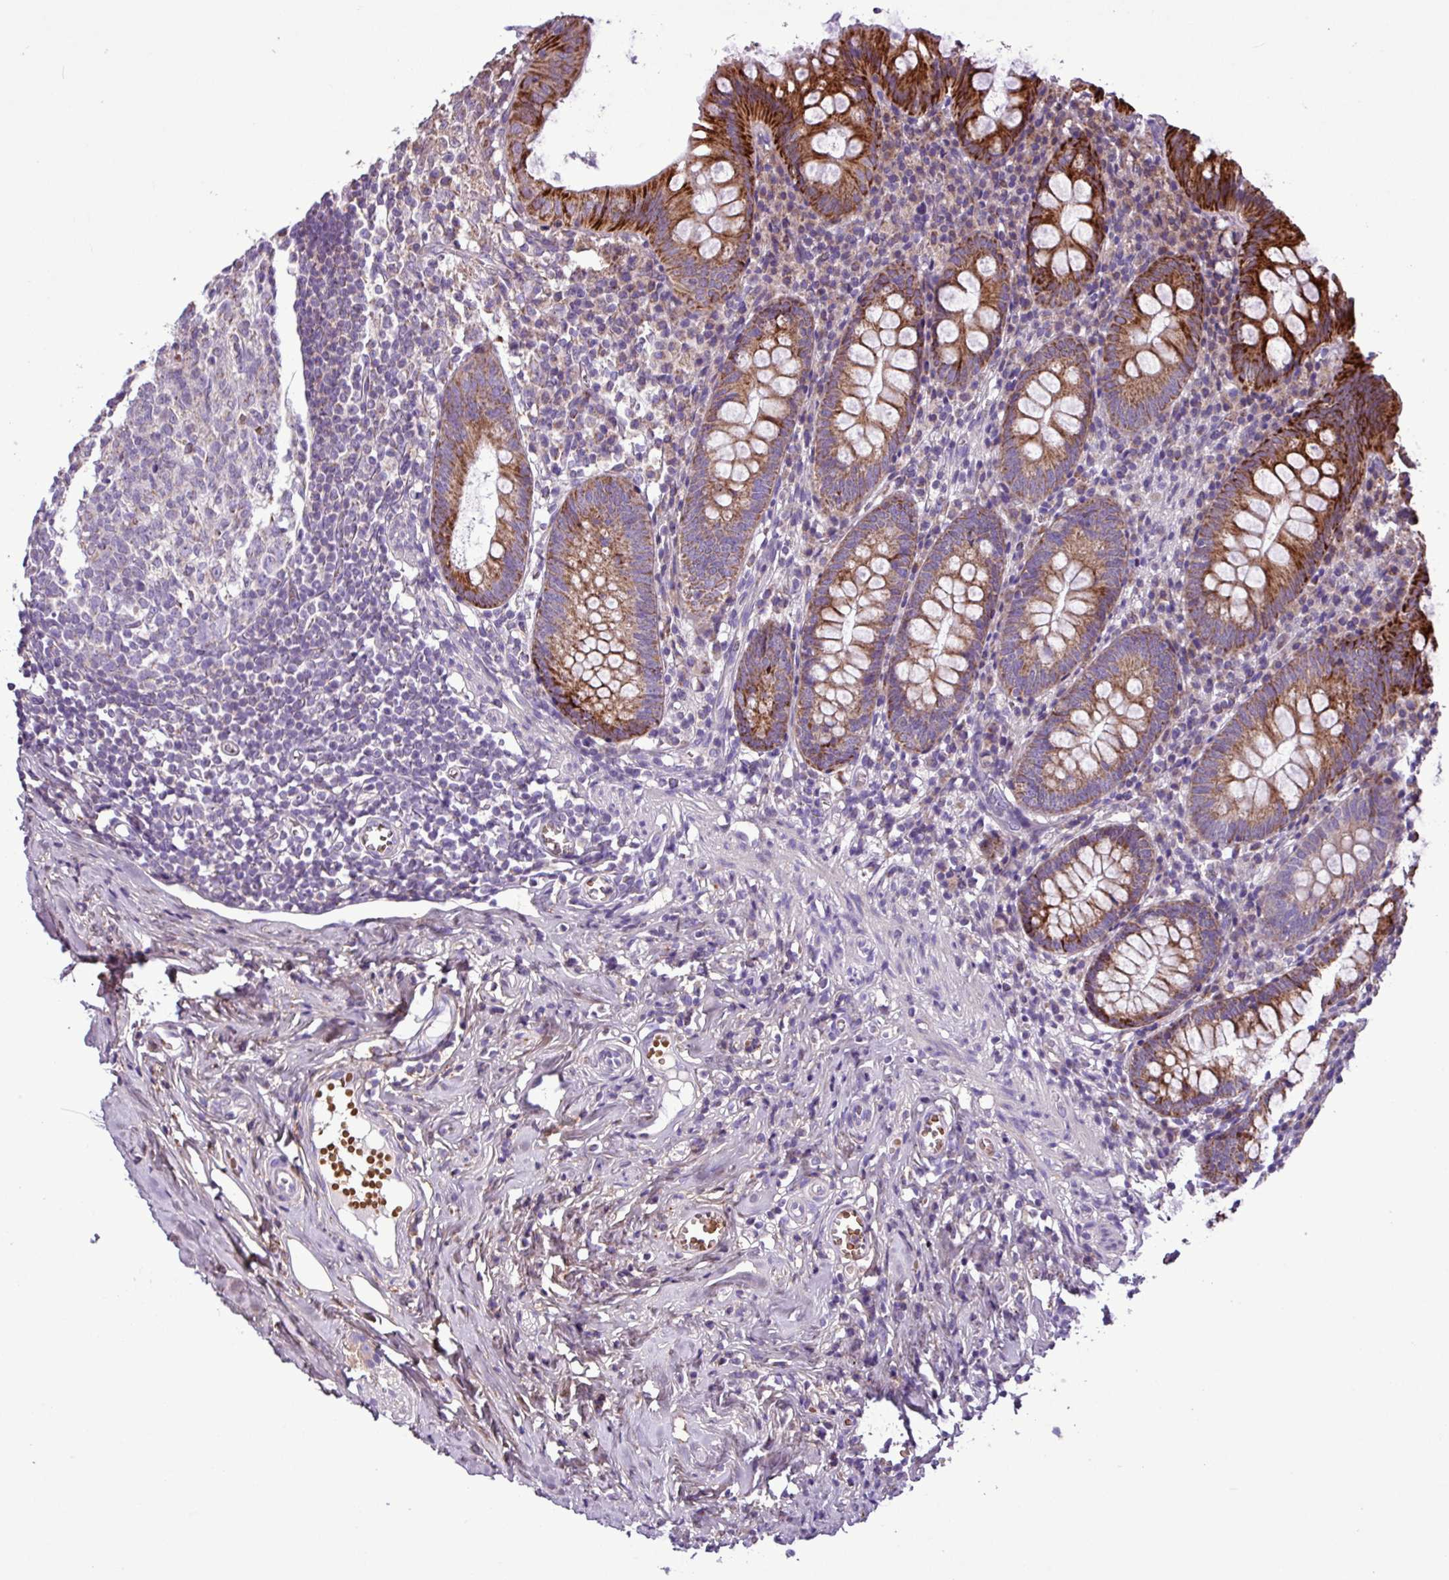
{"staining": {"intensity": "strong", "quantity": ">75%", "location": "cytoplasmic/membranous"}, "tissue": "appendix", "cell_type": "Glandular cells", "image_type": "normal", "snomed": [{"axis": "morphology", "description": "Normal tissue, NOS"}, {"axis": "topography", "description": "Appendix"}], "caption": "Brown immunohistochemical staining in benign human appendix displays strong cytoplasmic/membranous positivity in approximately >75% of glandular cells.", "gene": "FAM183A", "patient": {"sex": "female", "age": 51}}